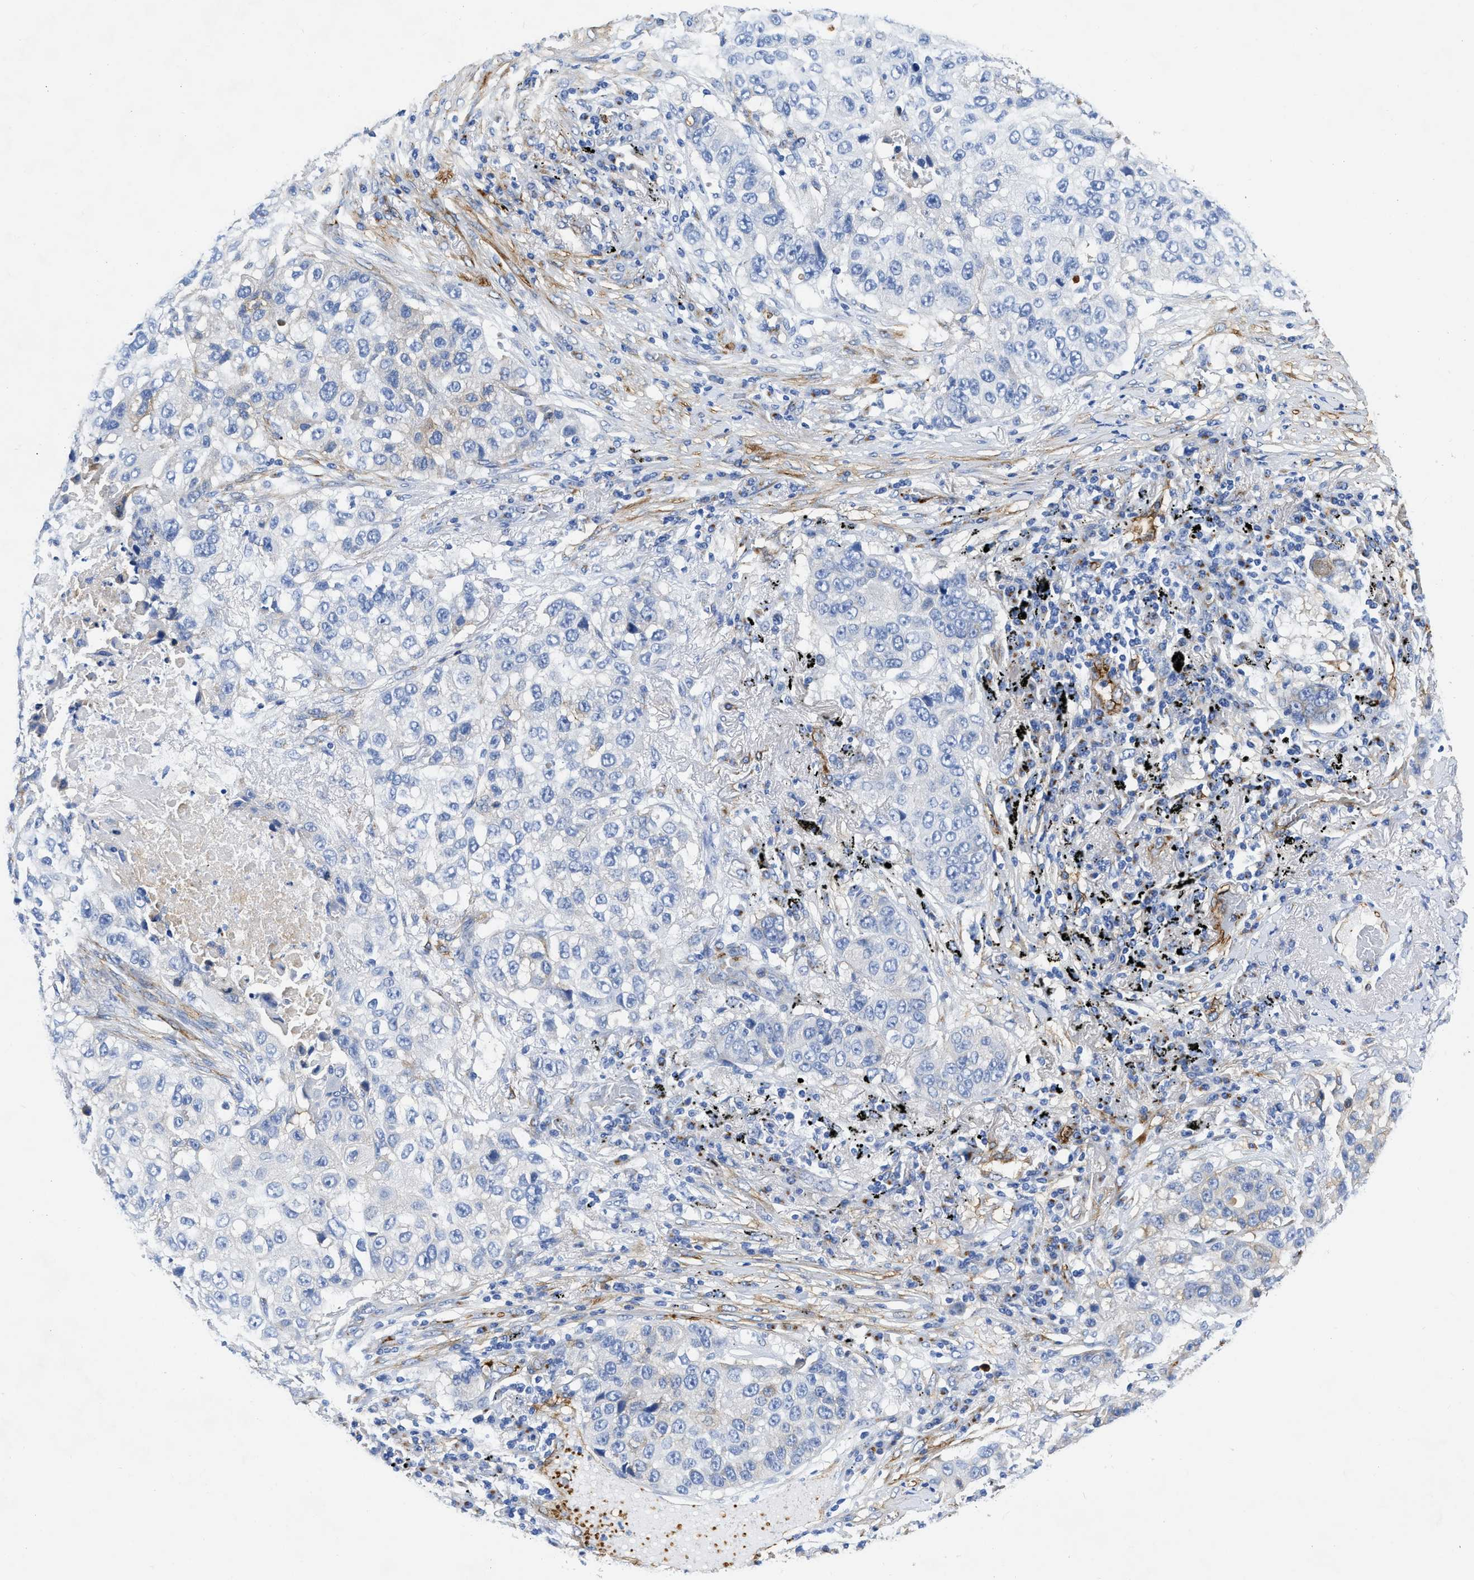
{"staining": {"intensity": "negative", "quantity": "none", "location": "none"}, "tissue": "lung cancer", "cell_type": "Tumor cells", "image_type": "cancer", "snomed": [{"axis": "morphology", "description": "Squamous cell carcinoma, NOS"}, {"axis": "topography", "description": "Lung"}], "caption": "Lung squamous cell carcinoma was stained to show a protein in brown. There is no significant staining in tumor cells.", "gene": "TVP23B", "patient": {"sex": "male", "age": 57}}